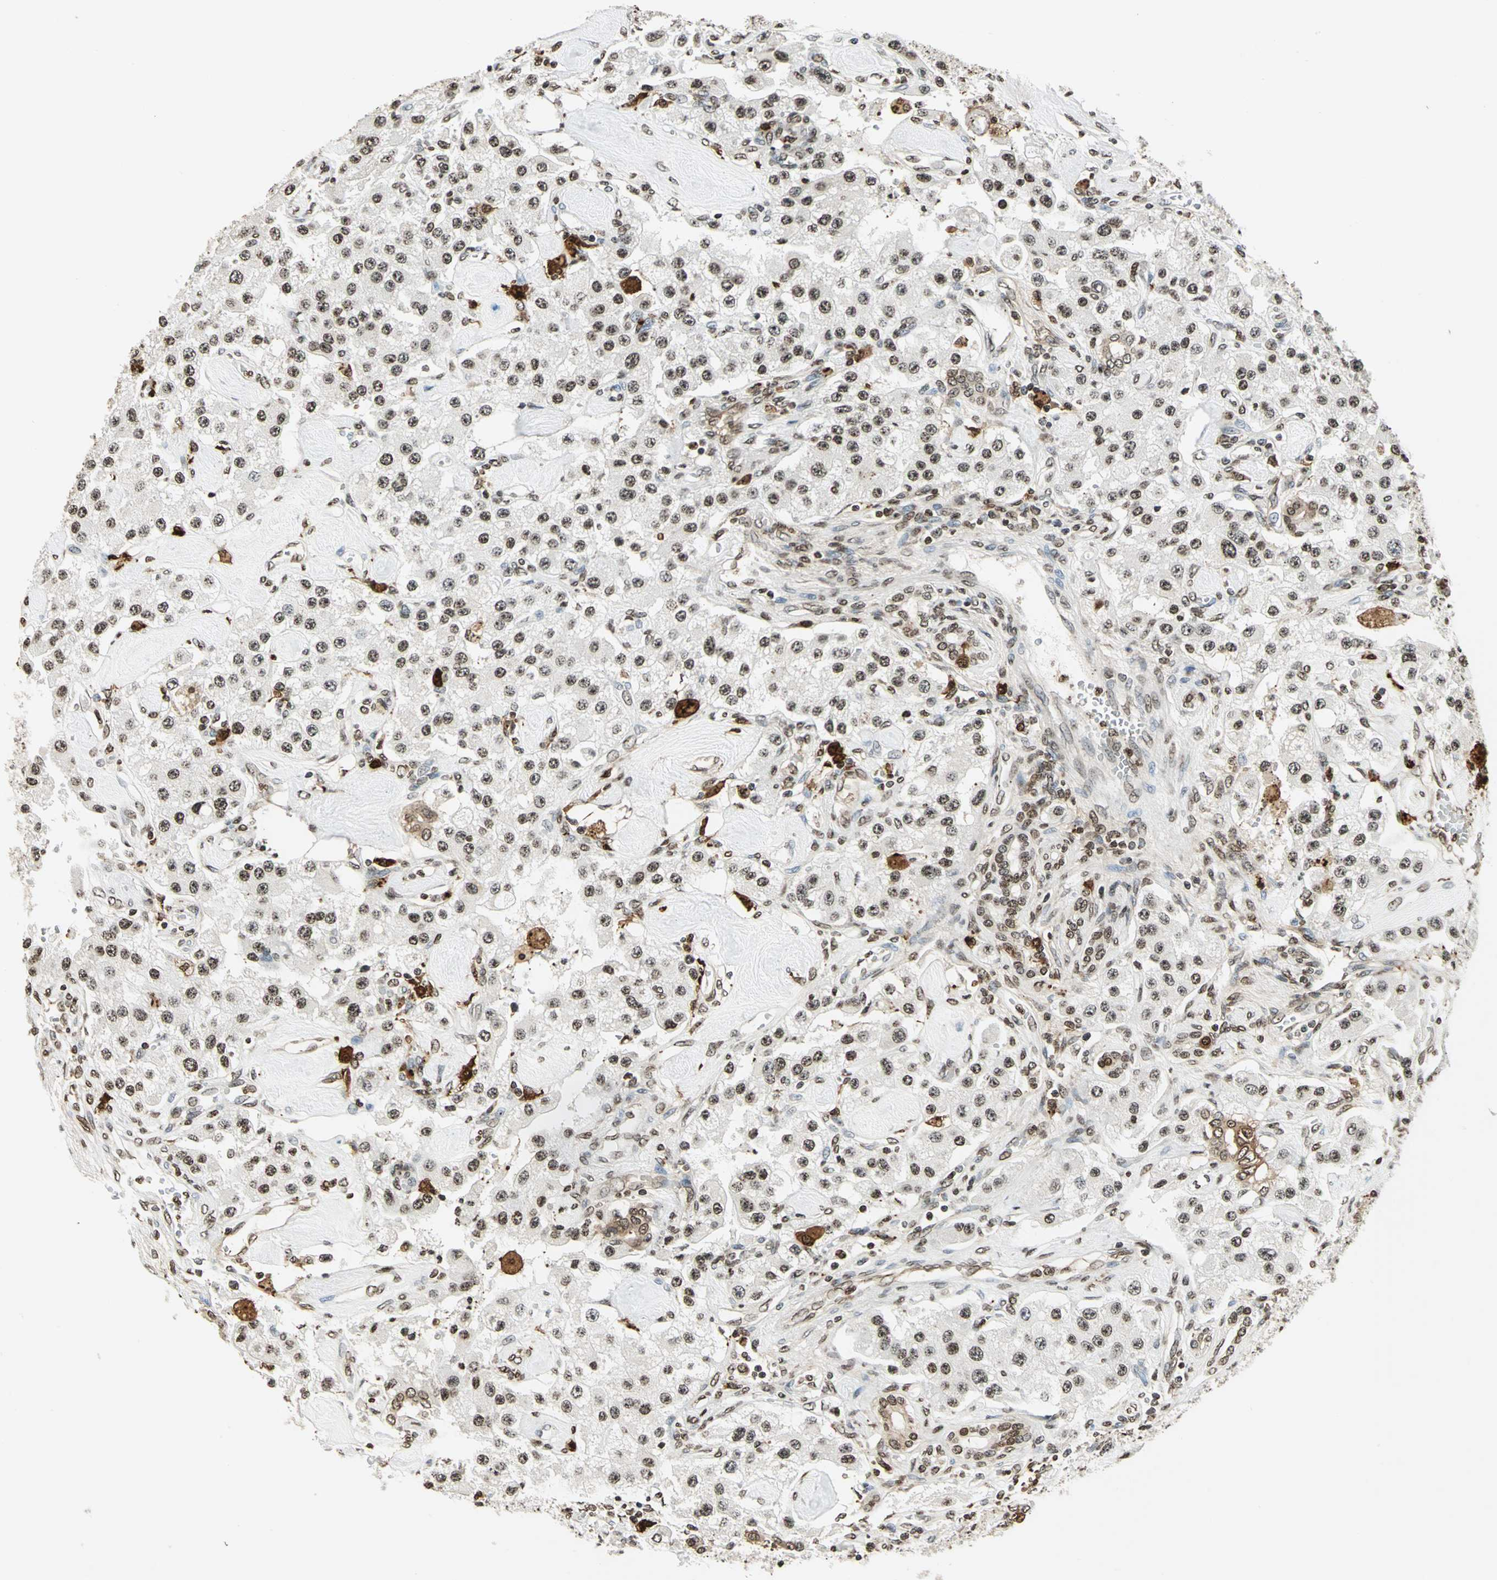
{"staining": {"intensity": "strong", "quantity": "<25%", "location": "cytoplasmic/membranous,nuclear"}, "tissue": "carcinoid", "cell_type": "Tumor cells", "image_type": "cancer", "snomed": [{"axis": "morphology", "description": "Carcinoid, malignant, NOS"}, {"axis": "topography", "description": "Pancreas"}], "caption": "Immunohistochemical staining of carcinoid demonstrates strong cytoplasmic/membranous and nuclear protein staining in about <25% of tumor cells.", "gene": "LGALS3", "patient": {"sex": "male", "age": 41}}